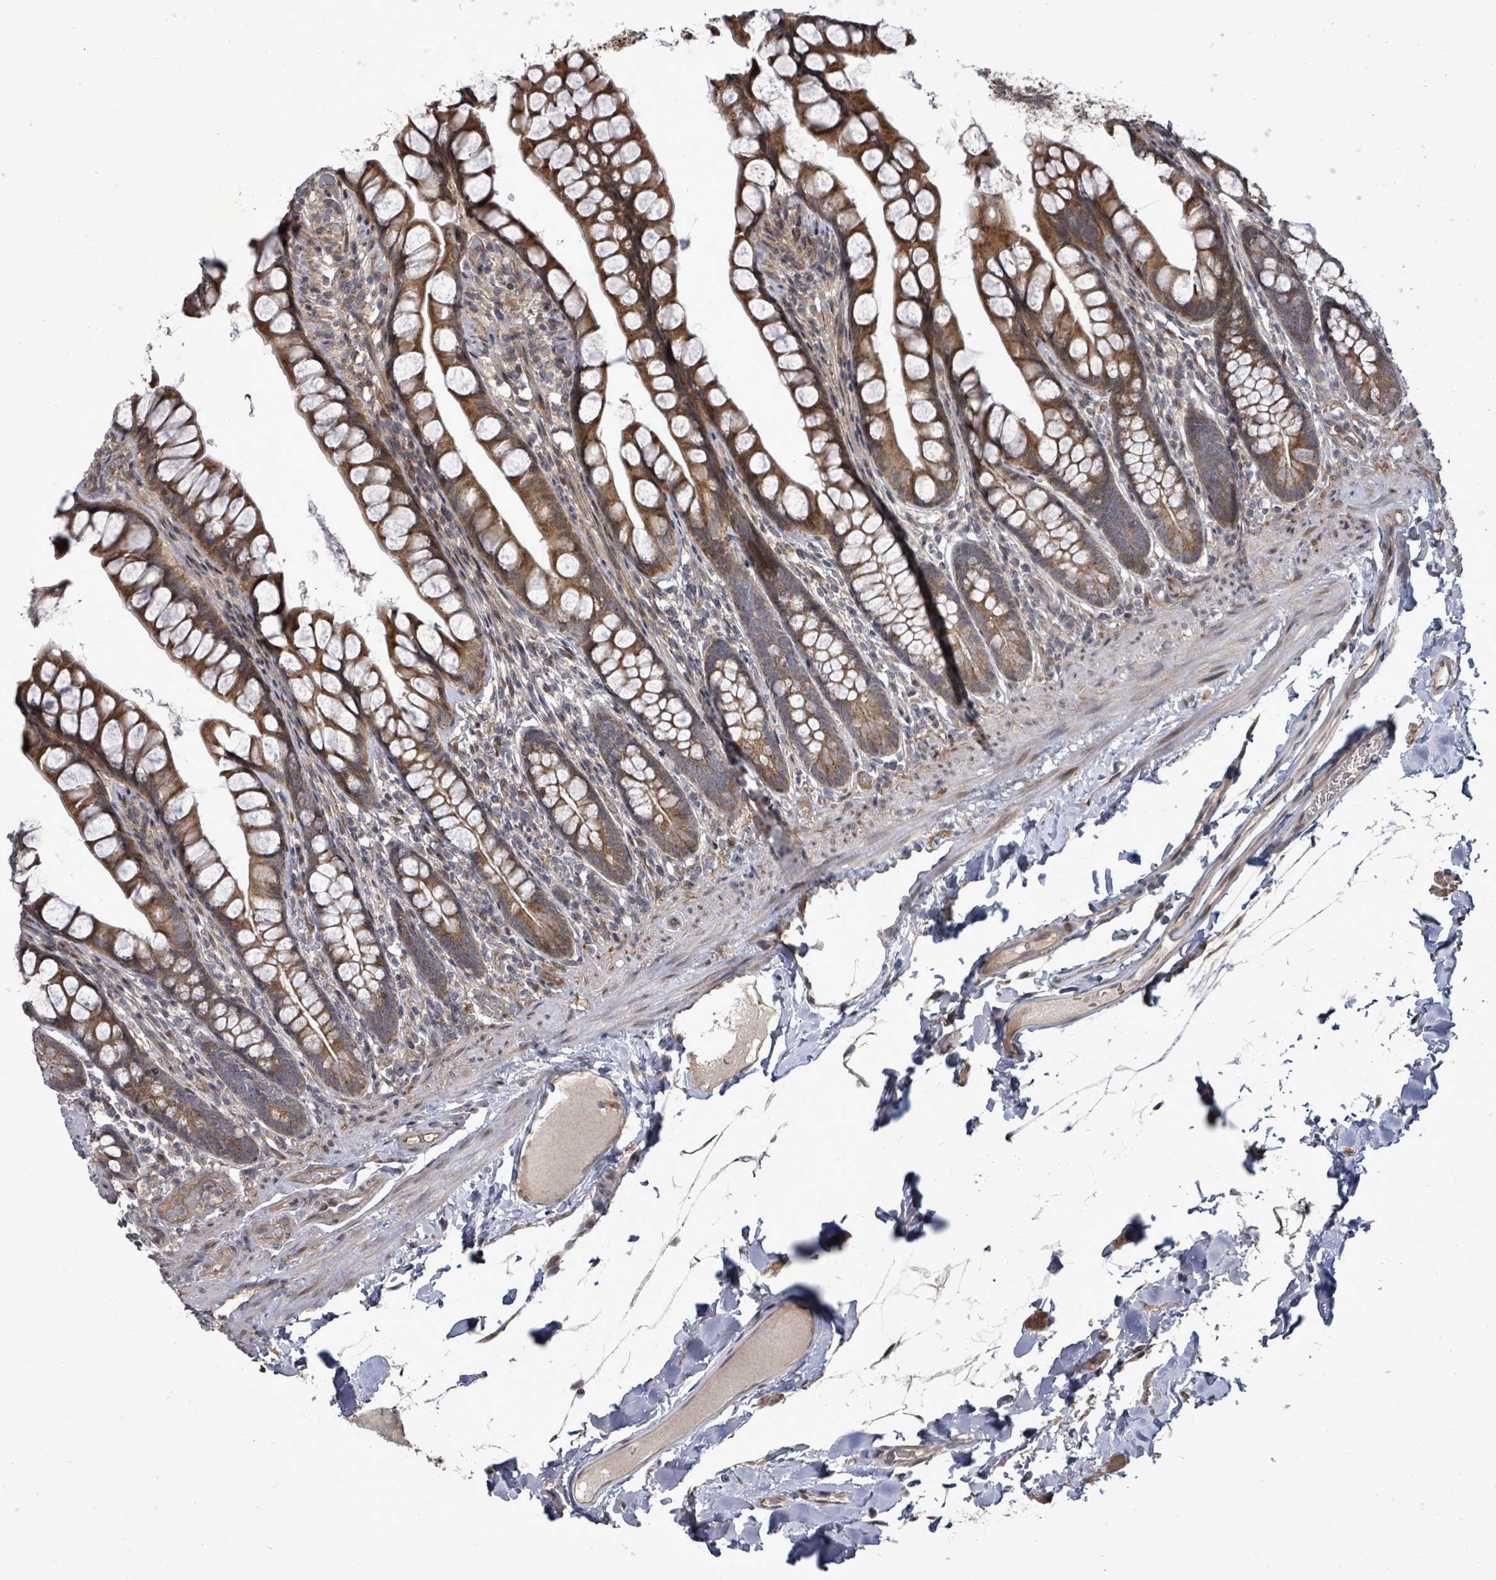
{"staining": {"intensity": "strong", "quantity": ">75%", "location": "cytoplasmic/membranous"}, "tissue": "small intestine", "cell_type": "Glandular cells", "image_type": "normal", "snomed": [{"axis": "morphology", "description": "Normal tissue, NOS"}, {"axis": "topography", "description": "Small intestine"}], "caption": "Immunohistochemical staining of benign human small intestine shows high levels of strong cytoplasmic/membranous staining in about >75% of glandular cells. The protein is stained brown, and the nuclei are stained in blue (DAB IHC with brightfield microscopy, high magnification).", "gene": "KRTAP27", "patient": {"sex": "male", "age": 70}}